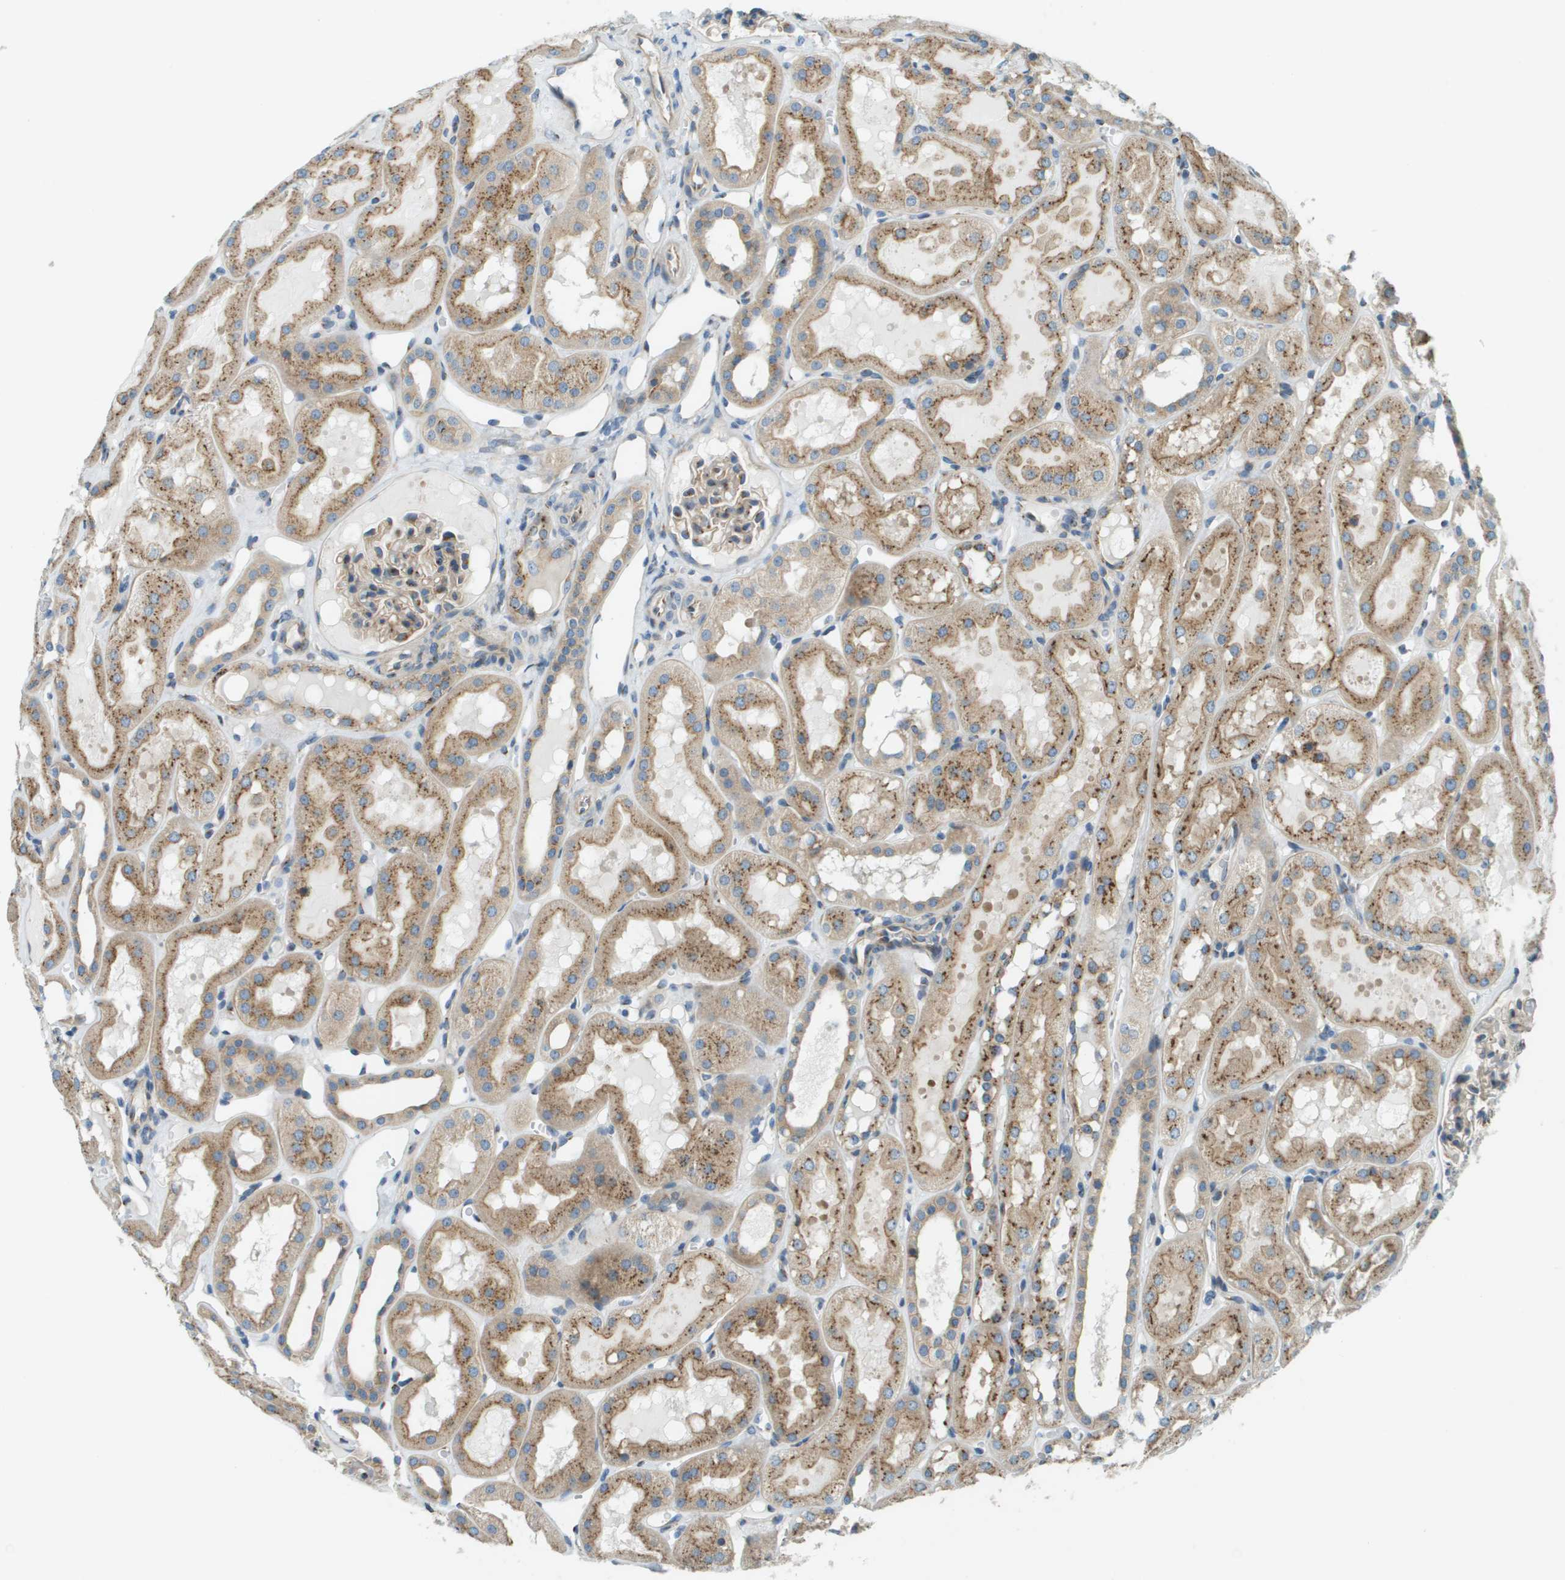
{"staining": {"intensity": "moderate", "quantity": "25%-75%", "location": "cytoplasmic/membranous"}, "tissue": "kidney", "cell_type": "Cells in glomeruli", "image_type": "normal", "snomed": [{"axis": "morphology", "description": "Normal tissue, NOS"}, {"axis": "topography", "description": "Kidney"}, {"axis": "topography", "description": "Urinary bladder"}], "caption": "An immunohistochemistry histopathology image of normal tissue is shown. Protein staining in brown shows moderate cytoplasmic/membranous positivity in kidney within cells in glomeruli.", "gene": "ACBD3", "patient": {"sex": "male", "age": 16}}